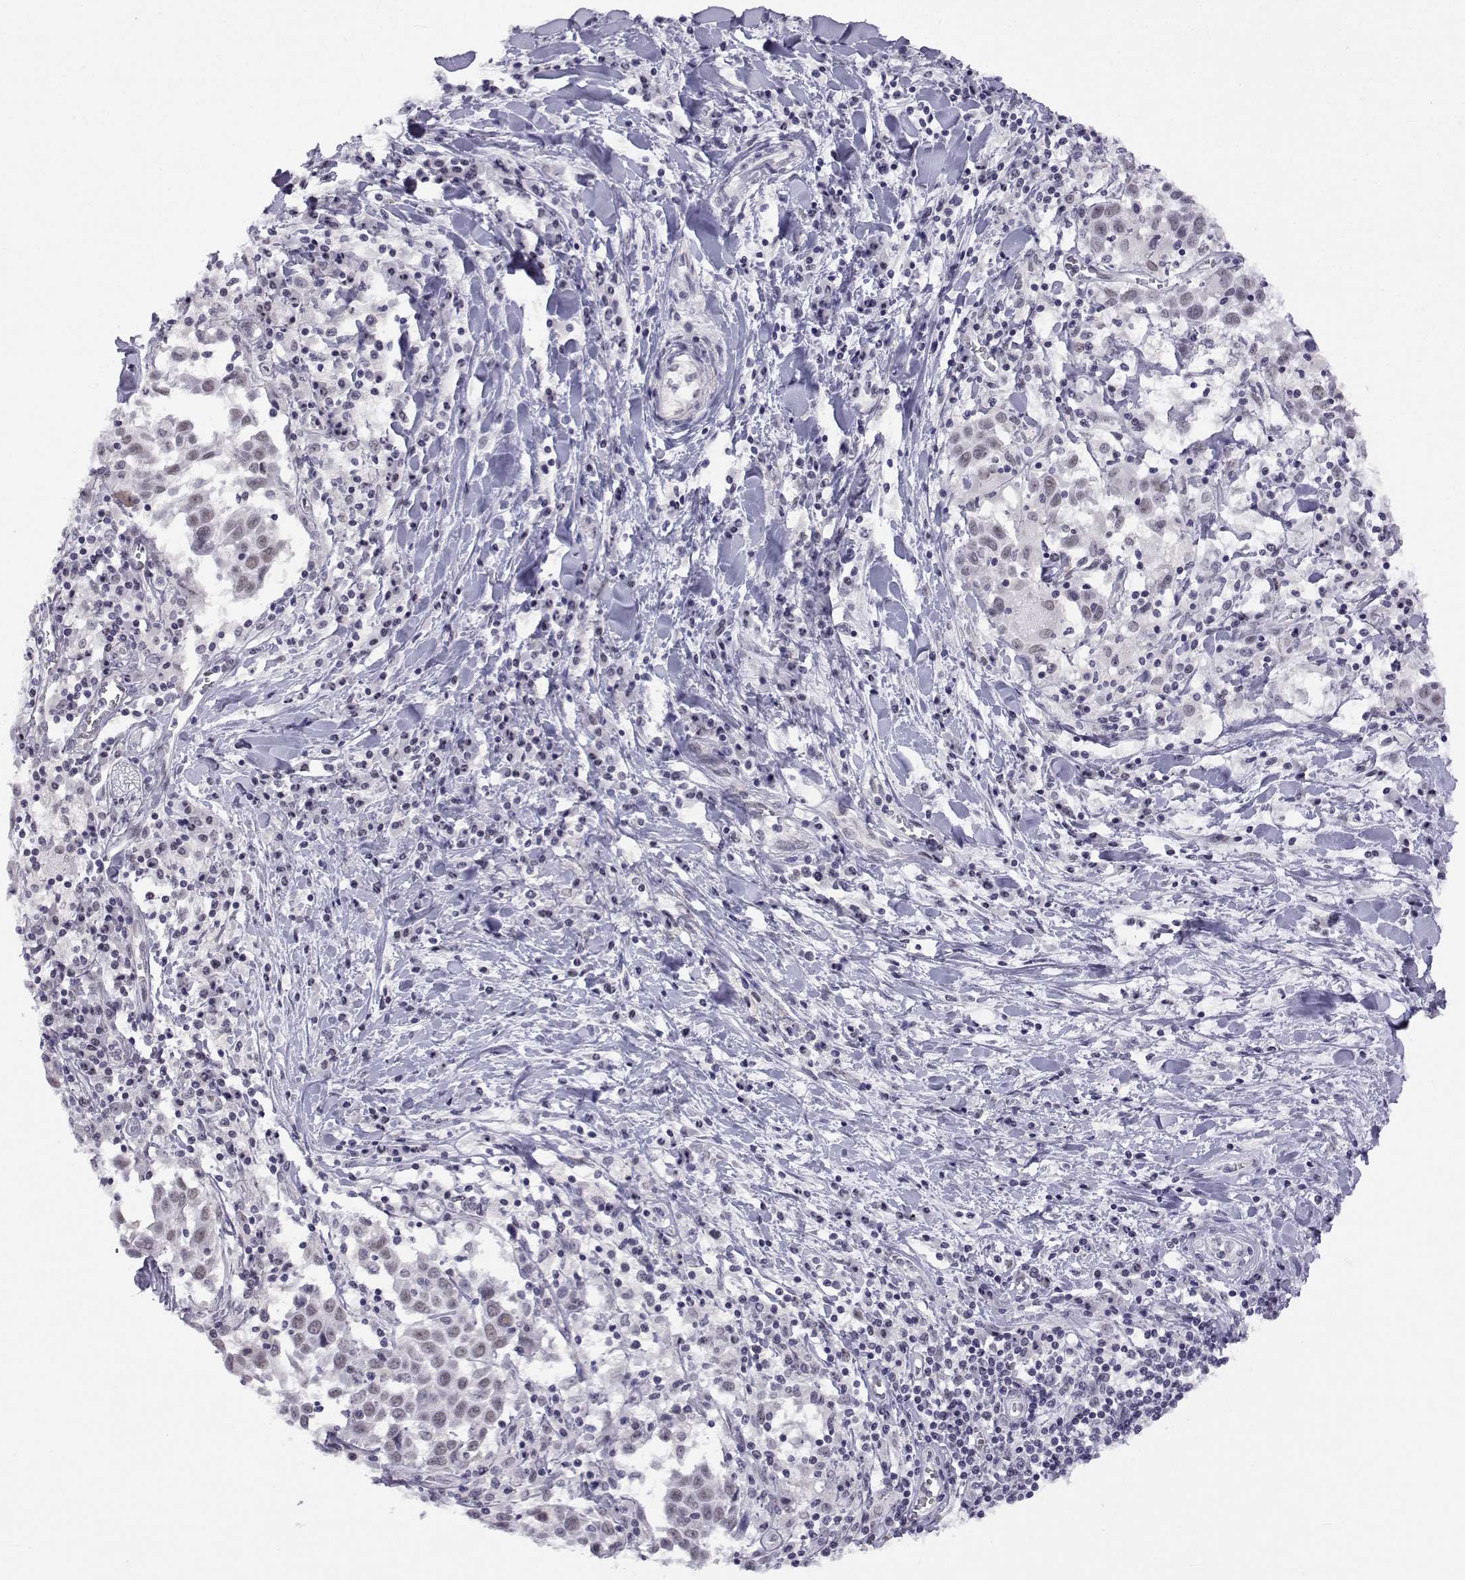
{"staining": {"intensity": "negative", "quantity": "none", "location": "none"}, "tissue": "lung cancer", "cell_type": "Tumor cells", "image_type": "cancer", "snomed": [{"axis": "morphology", "description": "Squamous cell carcinoma, NOS"}, {"axis": "topography", "description": "Lung"}], "caption": "DAB immunohistochemical staining of lung squamous cell carcinoma demonstrates no significant staining in tumor cells.", "gene": "MED26", "patient": {"sex": "male", "age": 57}}